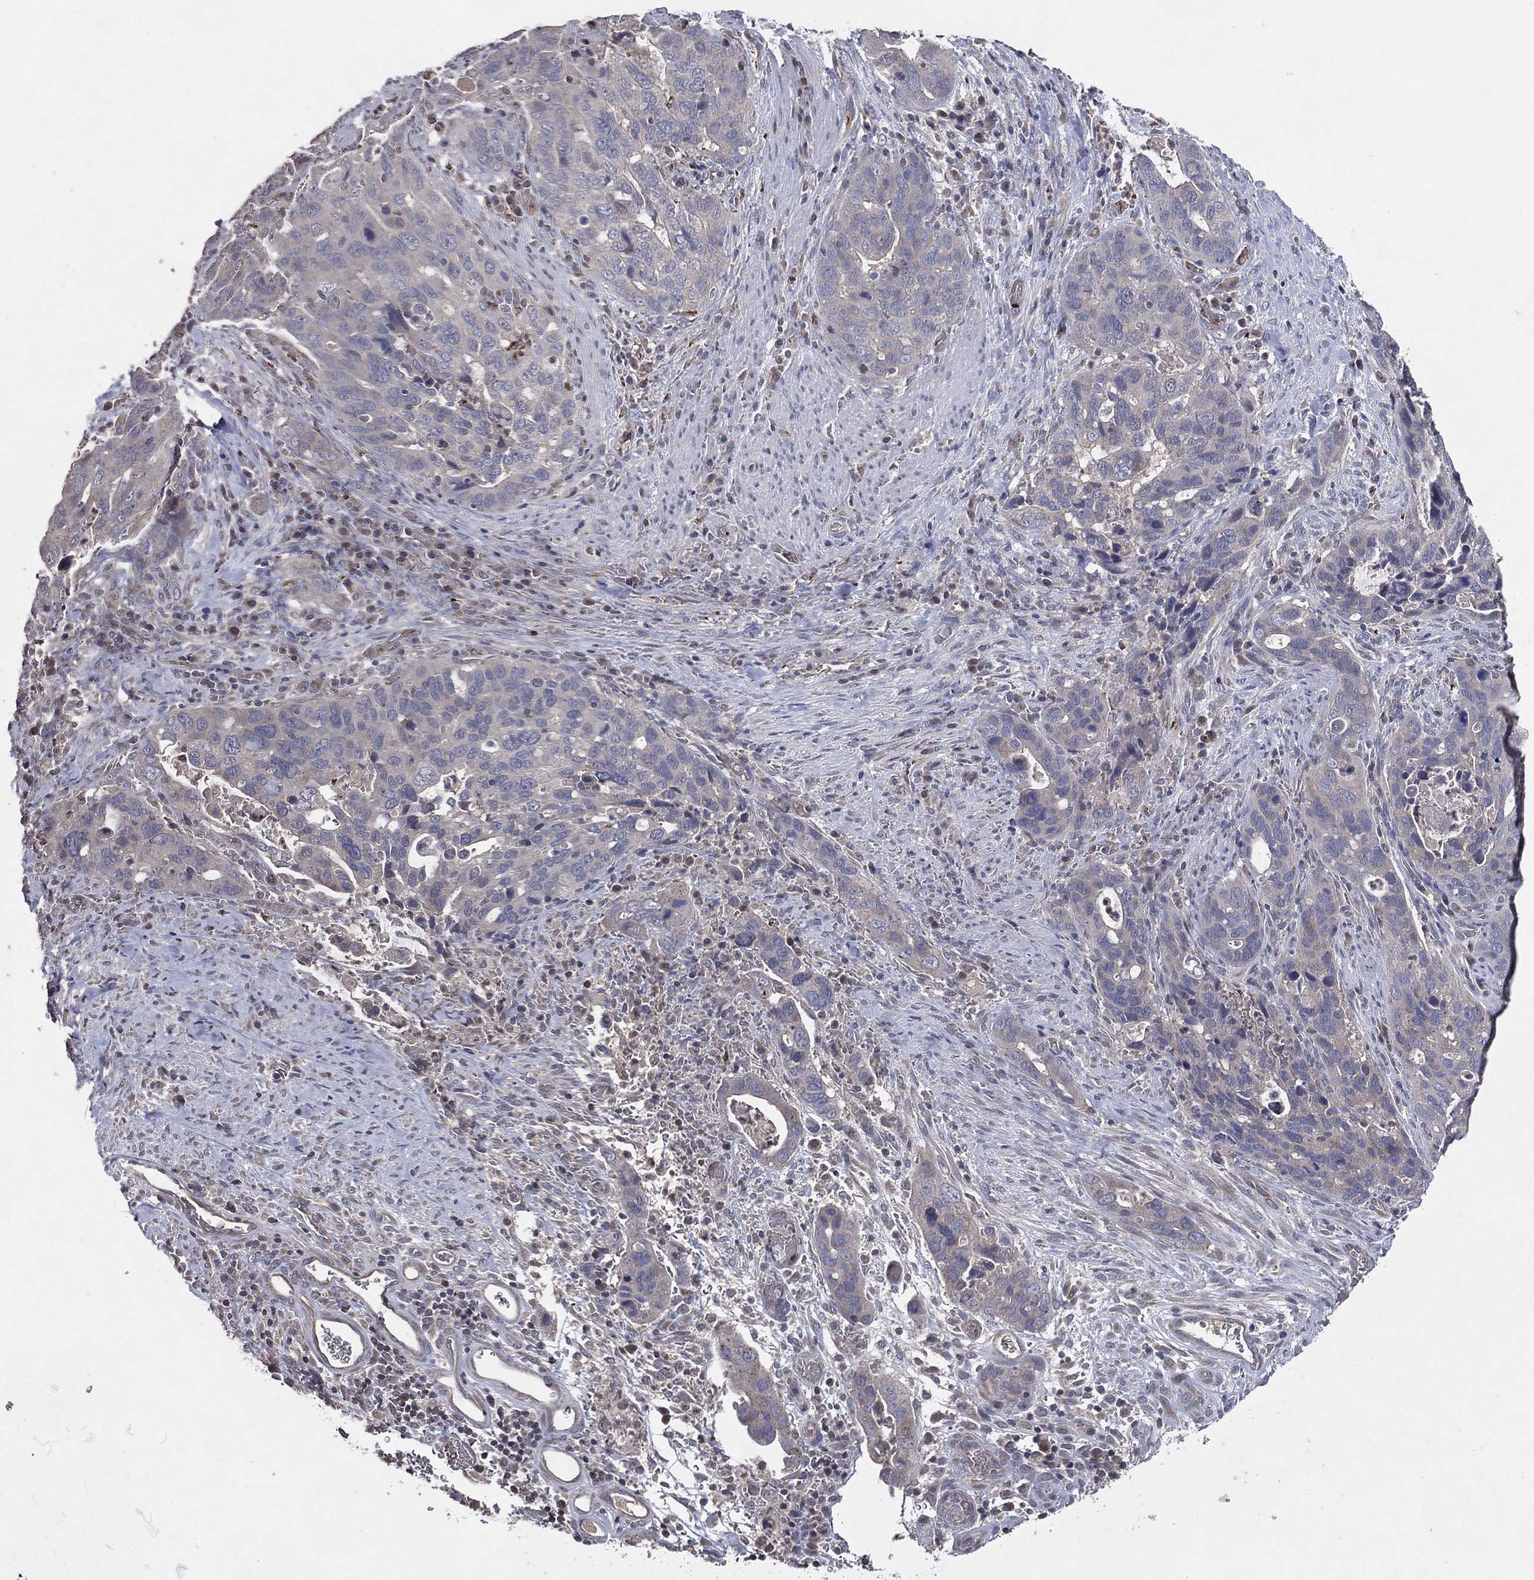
{"staining": {"intensity": "negative", "quantity": "none", "location": "none"}, "tissue": "stomach cancer", "cell_type": "Tumor cells", "image_type": "cancer", "snomed": [{"axis": "morphology", "description": "Adenocarcinoma, NOS"}, {"axis": "topography", "description": "Stomach"}], "caption": "There is no significant expression in tumor cells of stomach cancer (adenocarcinoma). Brightfield microscopy of immunohistochemistry stained with DAB (brown) and hematoxylin (blue), captured at high magnification.", "gene": "DNAH7", "patient": {"sex": "male", "age": 54}}